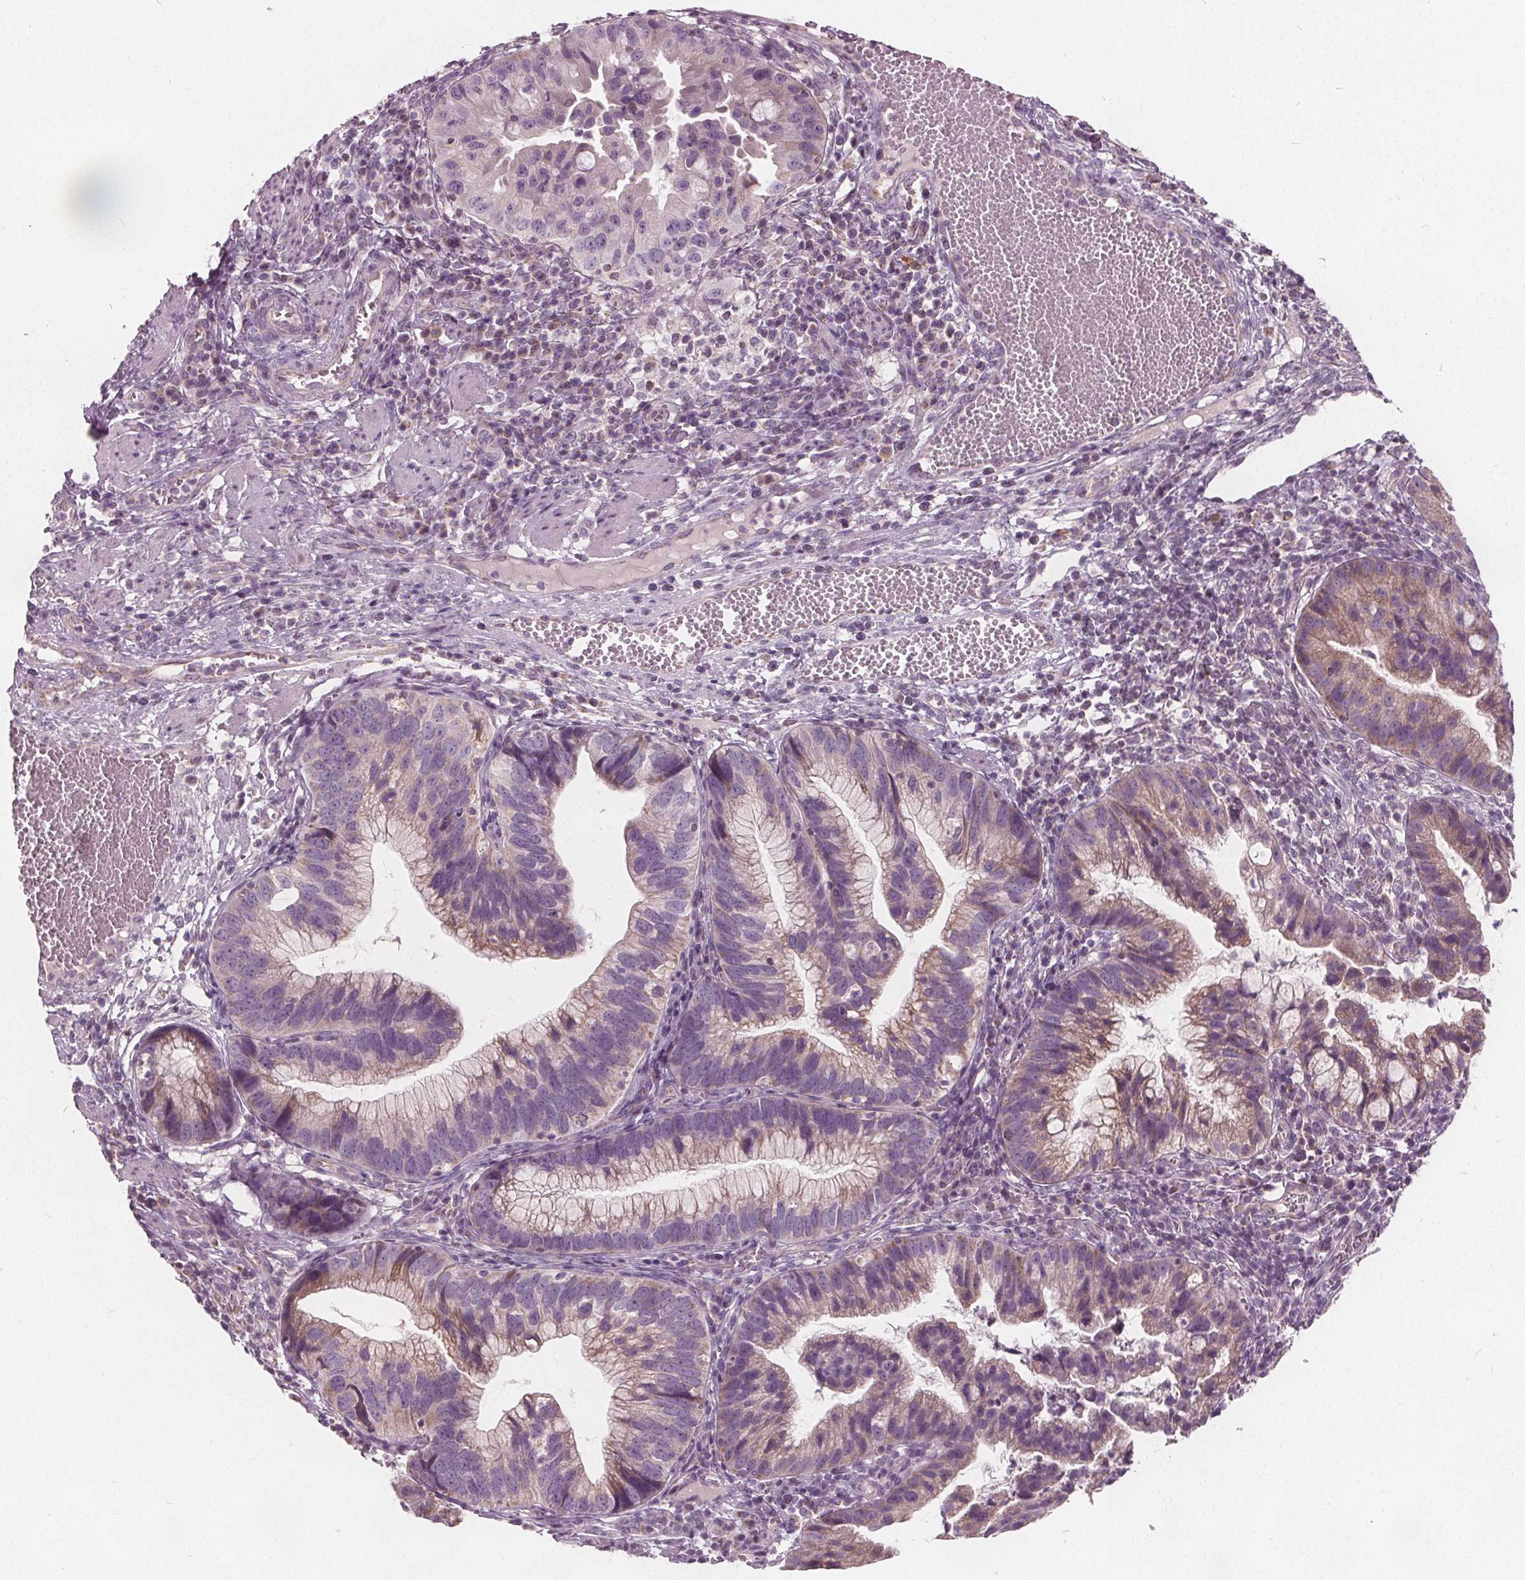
{"staining": {"intensity": "weak", "quantity": "25%-75%", "location": "cytoplasmic/membranous"}, "tissue": "cervical cancer", "cell_type": "Tumor cells", "image_type": "cancer", "snomed": [{"axis": "morphology", "description": "Adenocarcinoma, NOS"}, {"axis": "topography", "description": "Cervix"}], "caption": "Cervical cancer stained with DAB (3,3'-diaminobenzidine) IHC displays low levels of weak cytoplasmic/membranous positivity in approximately 25%-75% of tumor cells. The staining was performed using DAB (3,3'-diaminobenzidine), with brown indicating positive protein expression. Nuclei are stained blue with hematoxylin.", "gene": "ECI2", "patient": {"sex": "female", "age": 34}}